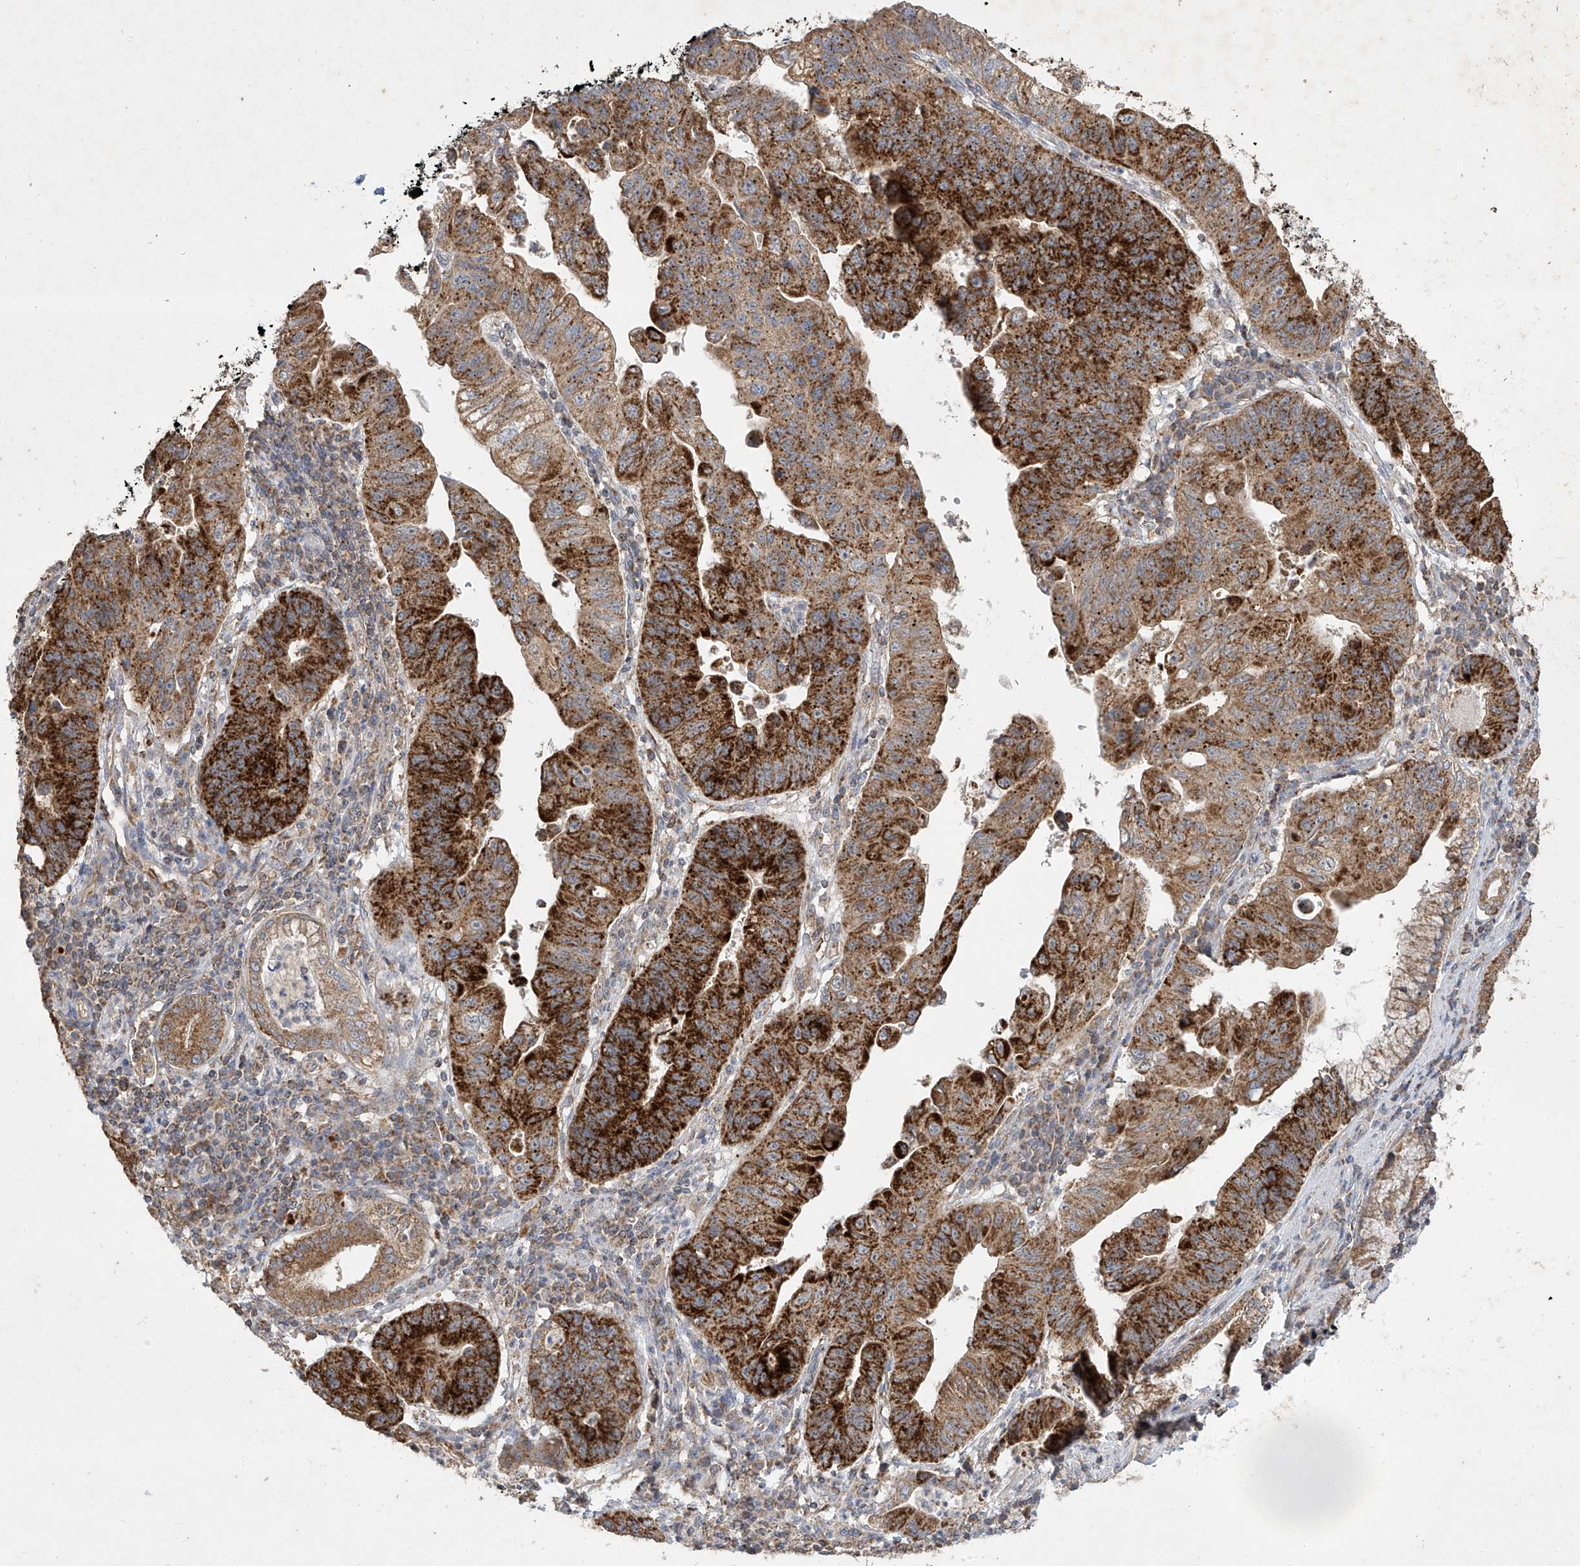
{"staining": {"intensity": "strong", "quantity": ">75%", "location": "cytoplasmic/membranous"}, "tissue": "stomach cancer", "cell_type": "Tumor cells", "image_type": "cancer", "snomed": [{"axis": "morphology", "description": "Adenocarcinoma, NOS"}, {"axis": "topography", "description": "Stomach"}], "caption": "Stomach adenocarcinoma stained for a protein (brown) shows strong cytoplasmic/membranous positive staining in approximately >75% of tumor cells.", "gene": "UQCC1", "patient": {"sex": "male", "age": 59}}